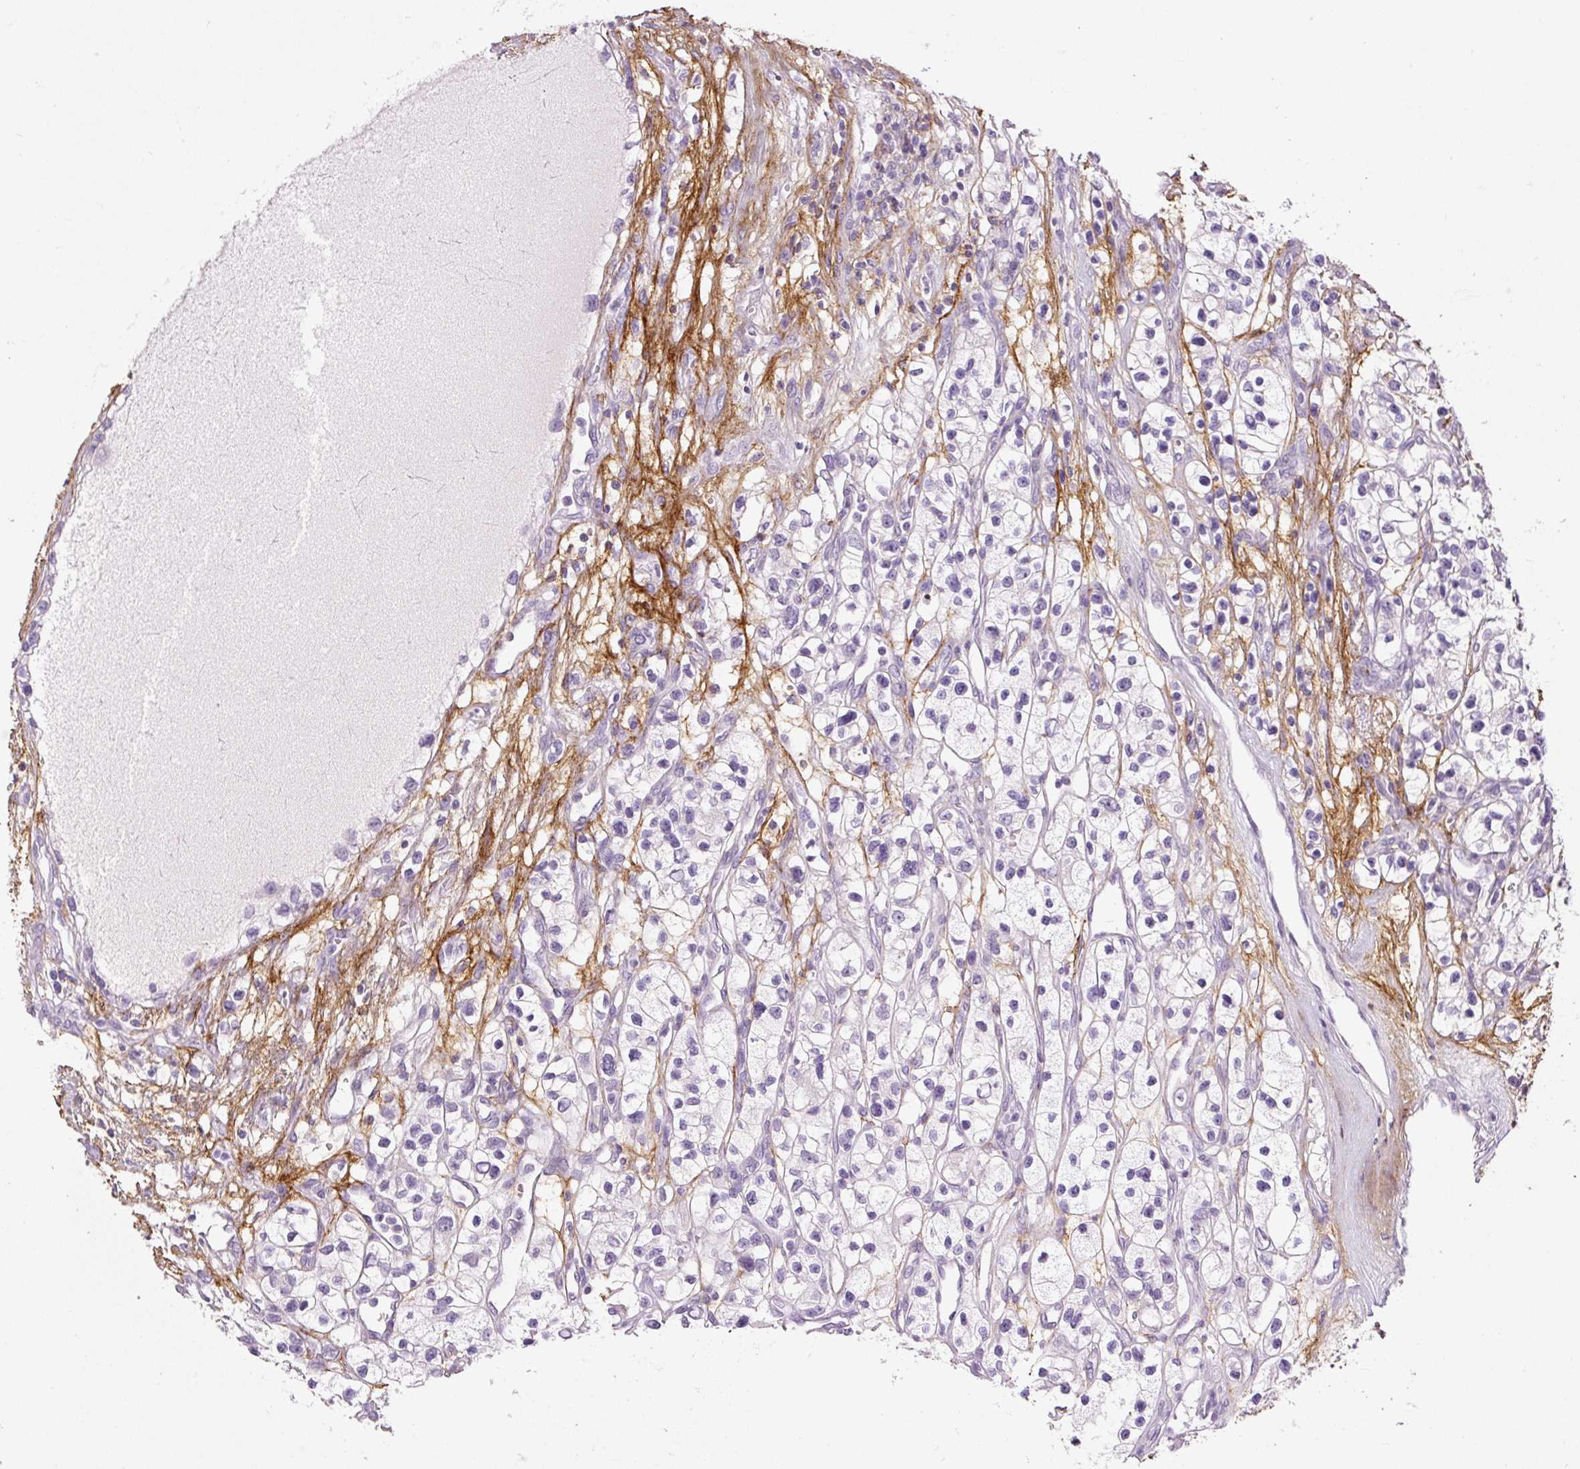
{"staining": {"intensity": "negative", "quantity": "none", "location": "none"}, "tissue": "renal cancer", "cell_type": "Tumor cells", "image_type": "cancer", "snomed": [{"axis": "morphology", "description": "Adenocarcinoma, NOS"}, {"axis": "topography", "description": "Kidney"}], "caption": "Immunohistochemical staining of renal cancer reveals no significant staining in tumor cells.", "gene": "FBN1", "patient": {"sex": "female", "age": 57}}